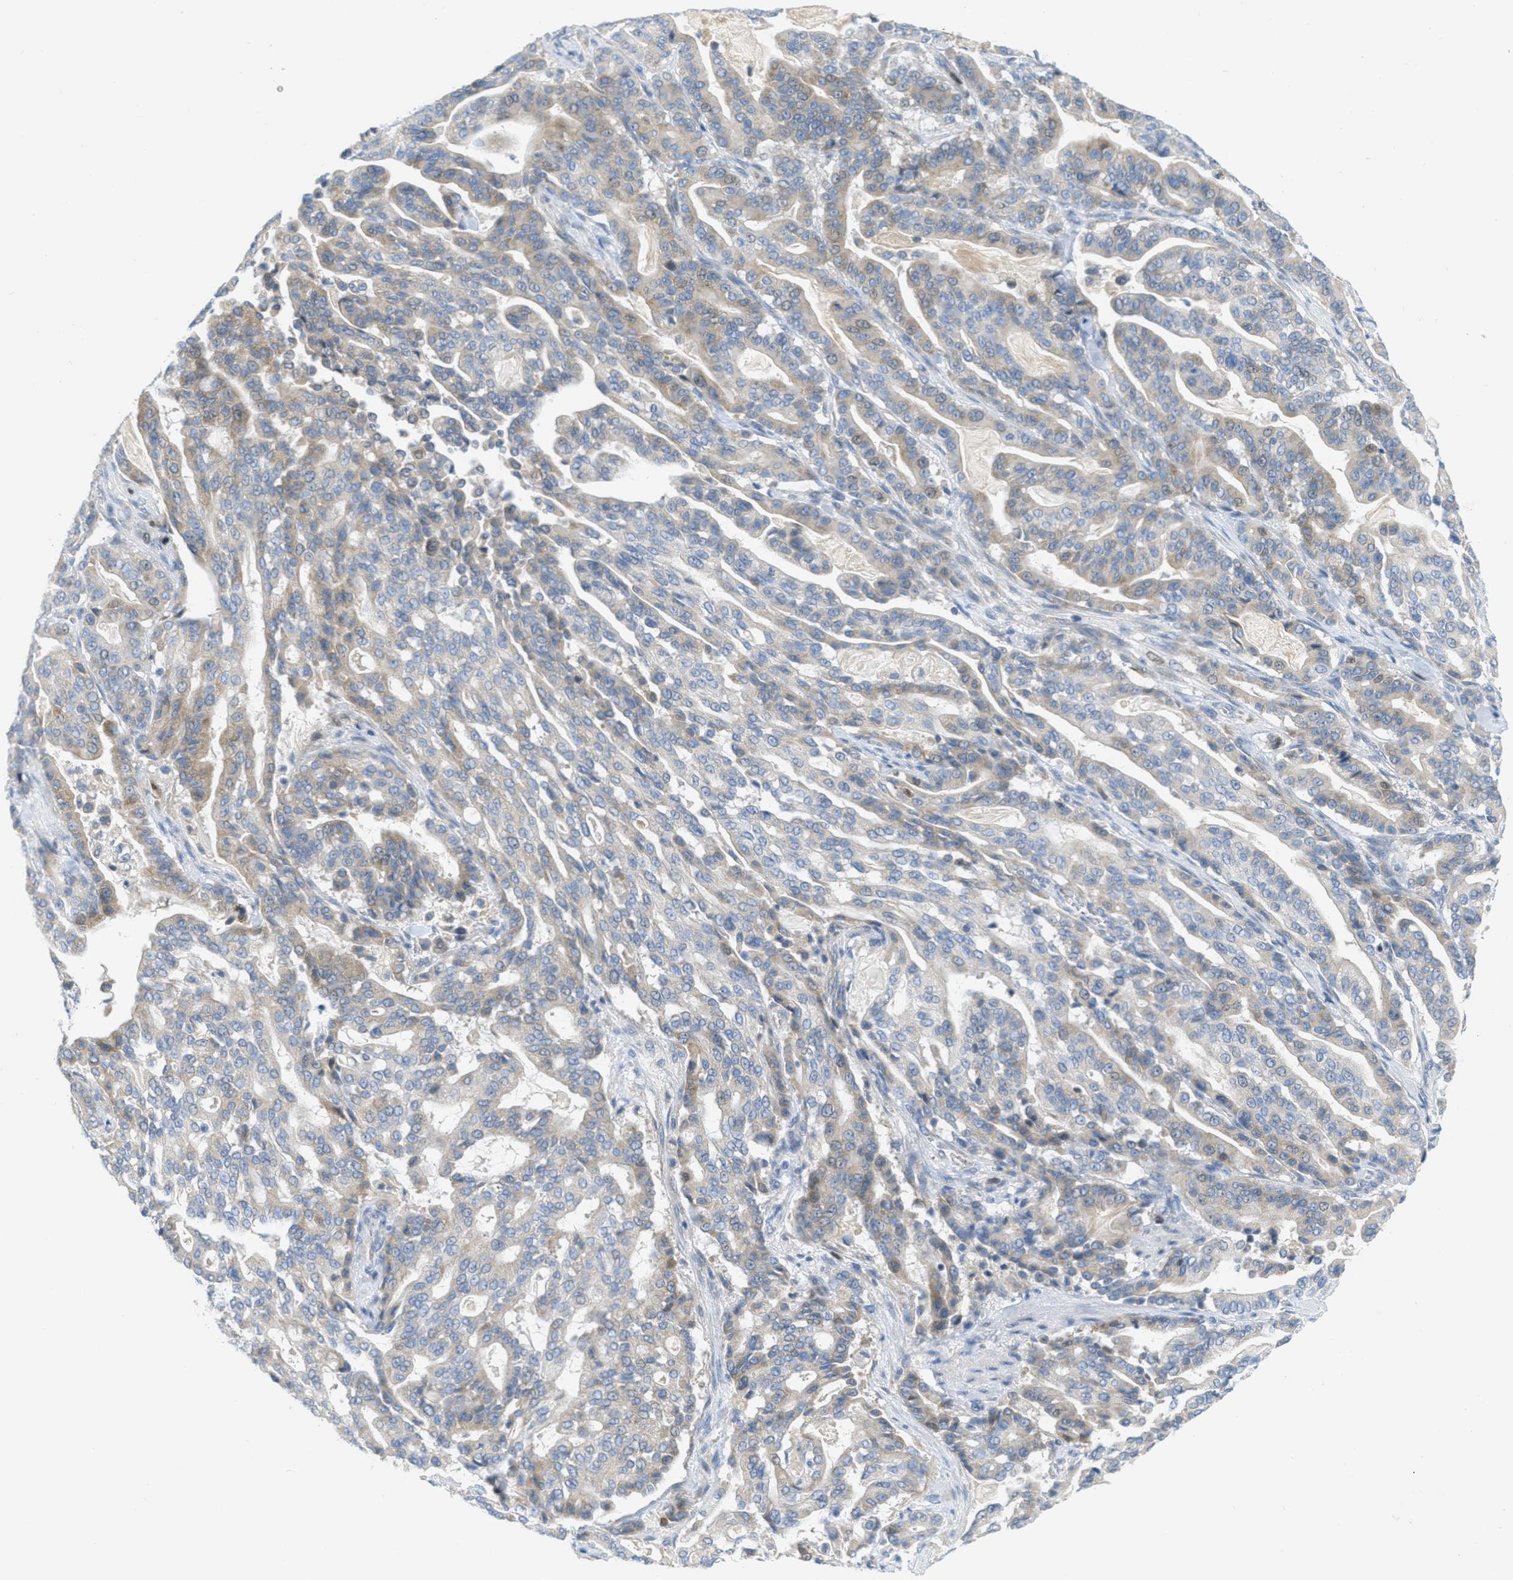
{"staining": {"intensity": "weak", "quantity": ">75%", "location": "cytoplasmic/membranous,nuclear"}, "tissue": "pancreatic cancer", "cell_type": "Tumor cells", "image_type": "cancer", "snomed": [{"axis": "morphology", "description": "Adenocarcinoma, NOS"}, {"axis": "topography", "description": "Pancreas"}], "caption": "Protein staining shows weak cytoplasmic/membranous and nuclear positivity in about >75% of tumor cells in pancreatic cancer (adenocarcinoma).", "gene": "ORC6", "patient": {"sex": "male", "age": 63}}